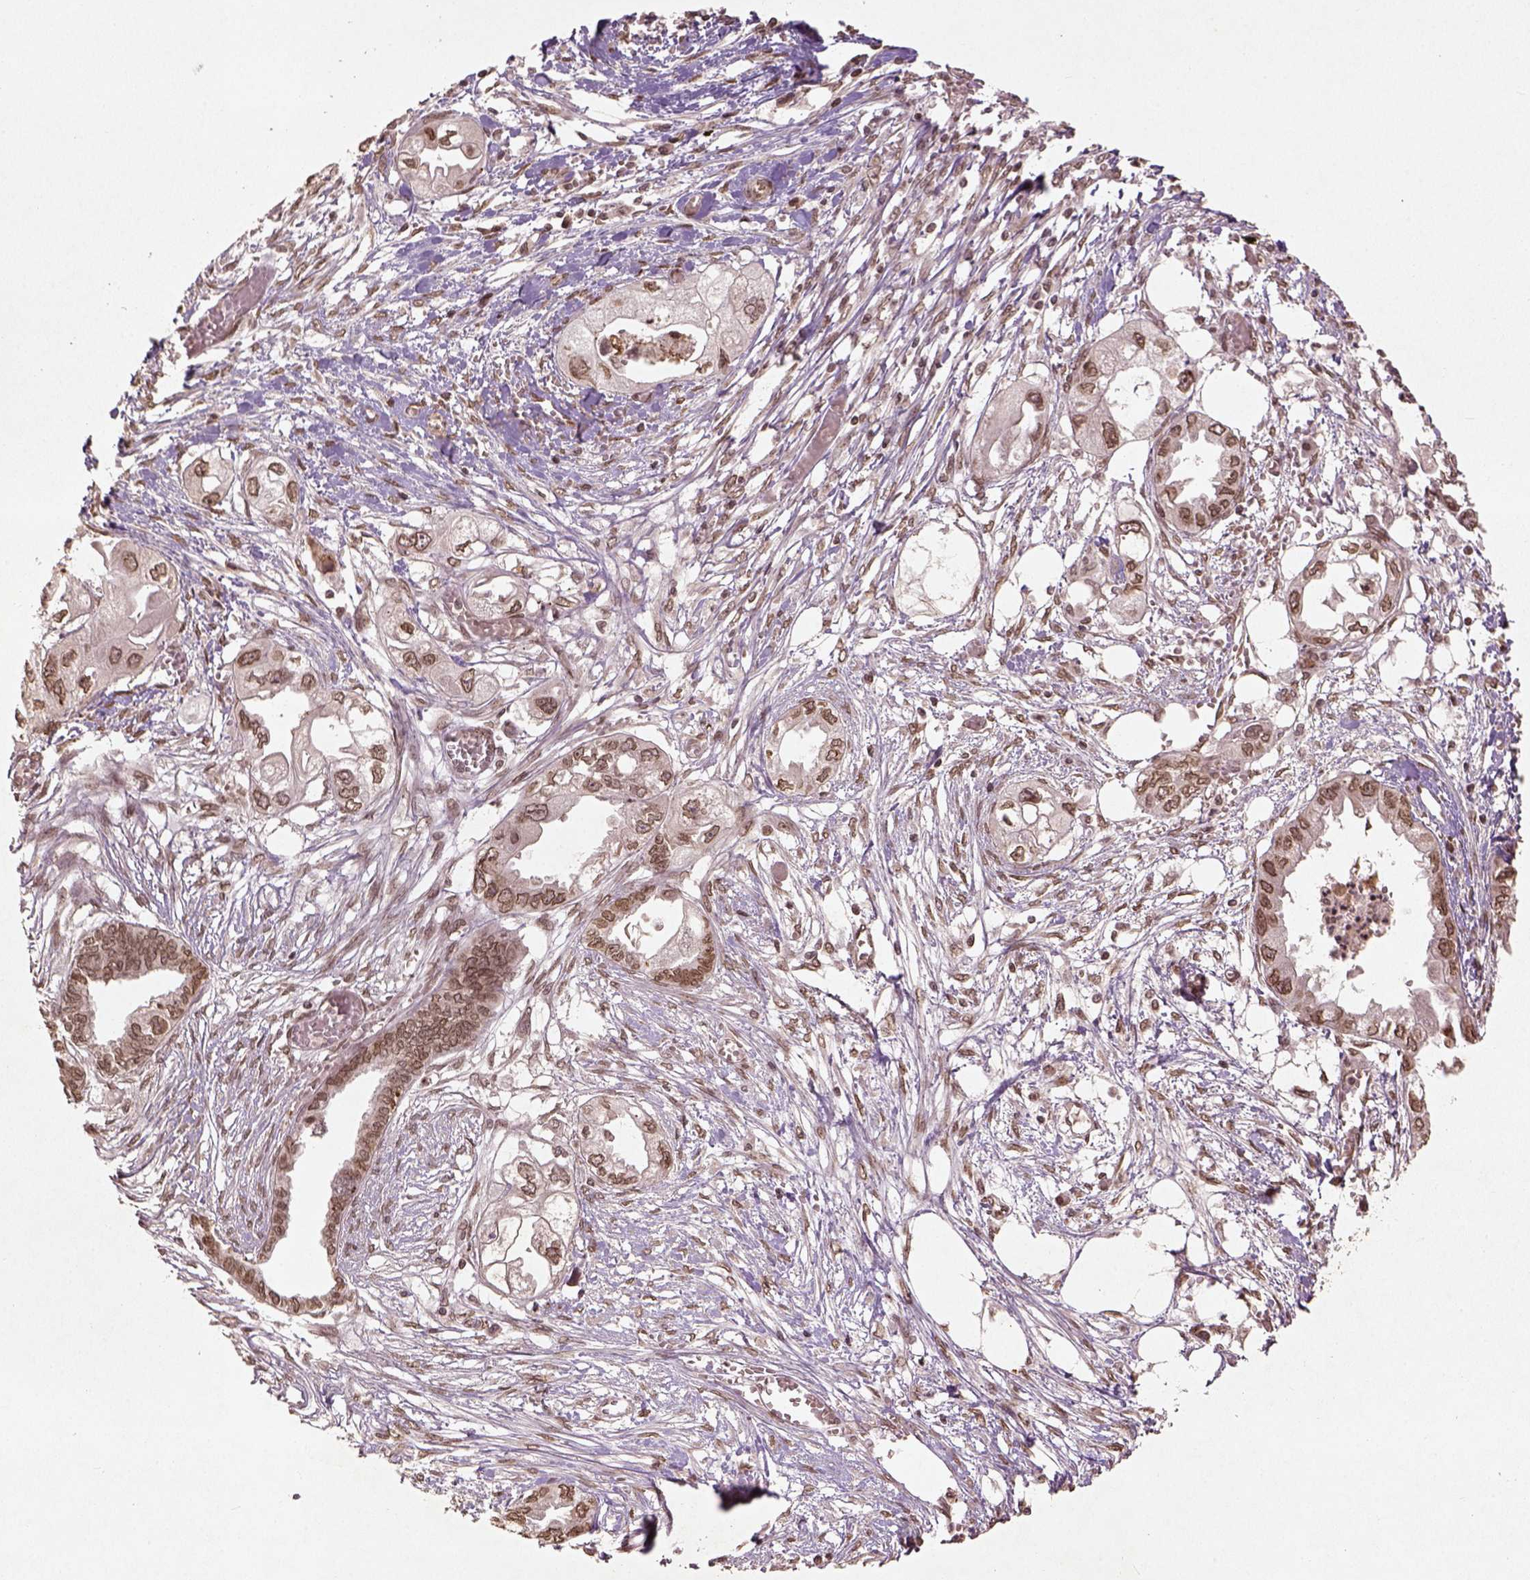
{"staining": {"intensity": "moderate", "quantity": ">75%", "location": "nuclear"}, "tissue": "endometrial cancer", "cell_type": "Tumor cells", "image_type": "cancer", "snomed": [{"axis": "morphology", "description": "Adenocarcinoma, NOS"}, {"axis": "morphology", "description": "Adenocarcinoma, metastatic, NOS"}, {"axis": "topography", "description": "Adipose tissue"}, {"axis": "topography", "description": "Endometrium"}], "caption": "Endometrial cancer (metastatic adenocarcinoma) stained with a brown dye exhibits moderate nuclear positive expression in approximately >75% of tumor cells.", "gene": "BANF1", "patient": {"sex": "female", "age": 67}}